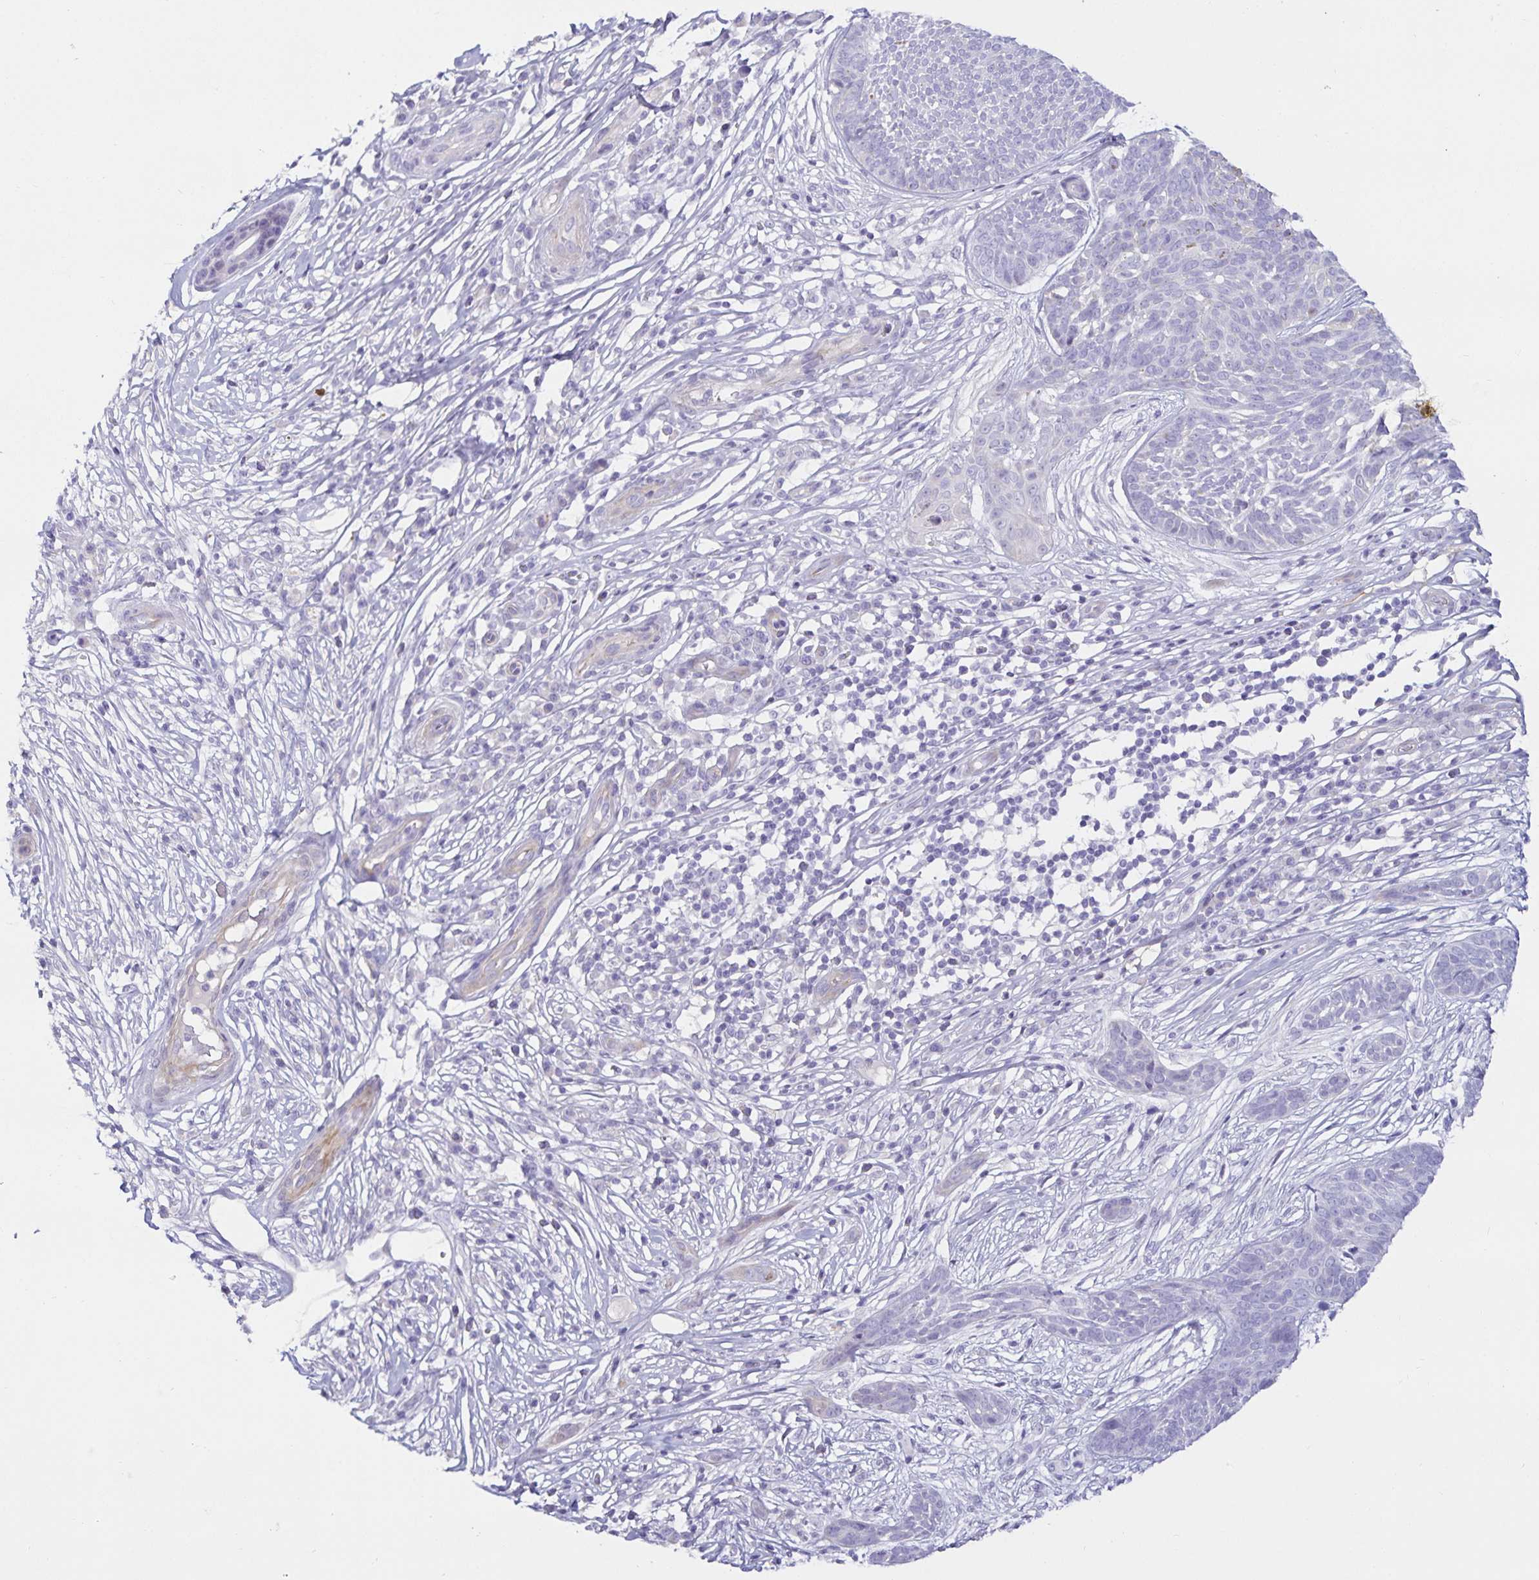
{"staining": {"intensity": "negative", "quantity": "none", "location": "none"}, "tissue": "skin cancer", "cell_type": "Tumor cells", "image_type": "cancer", "snomed": [{"axis": "morphology", "description": "Basal cell carcinoma"}, {"axis": "topography", "description": "Skin"}, {"axis": "topography", "description": "Skin, foot"}], "caption": "The histopathology image displays no significant expression in tumor cells of skin cancer. (DAB (3,3'-diaminobenzidine) immunohistochemistry (IHC) visualized using brightfield microscopy, high magnification).", "gene": "SPAG4", "patient": {"sex": "female", "age": 86}}